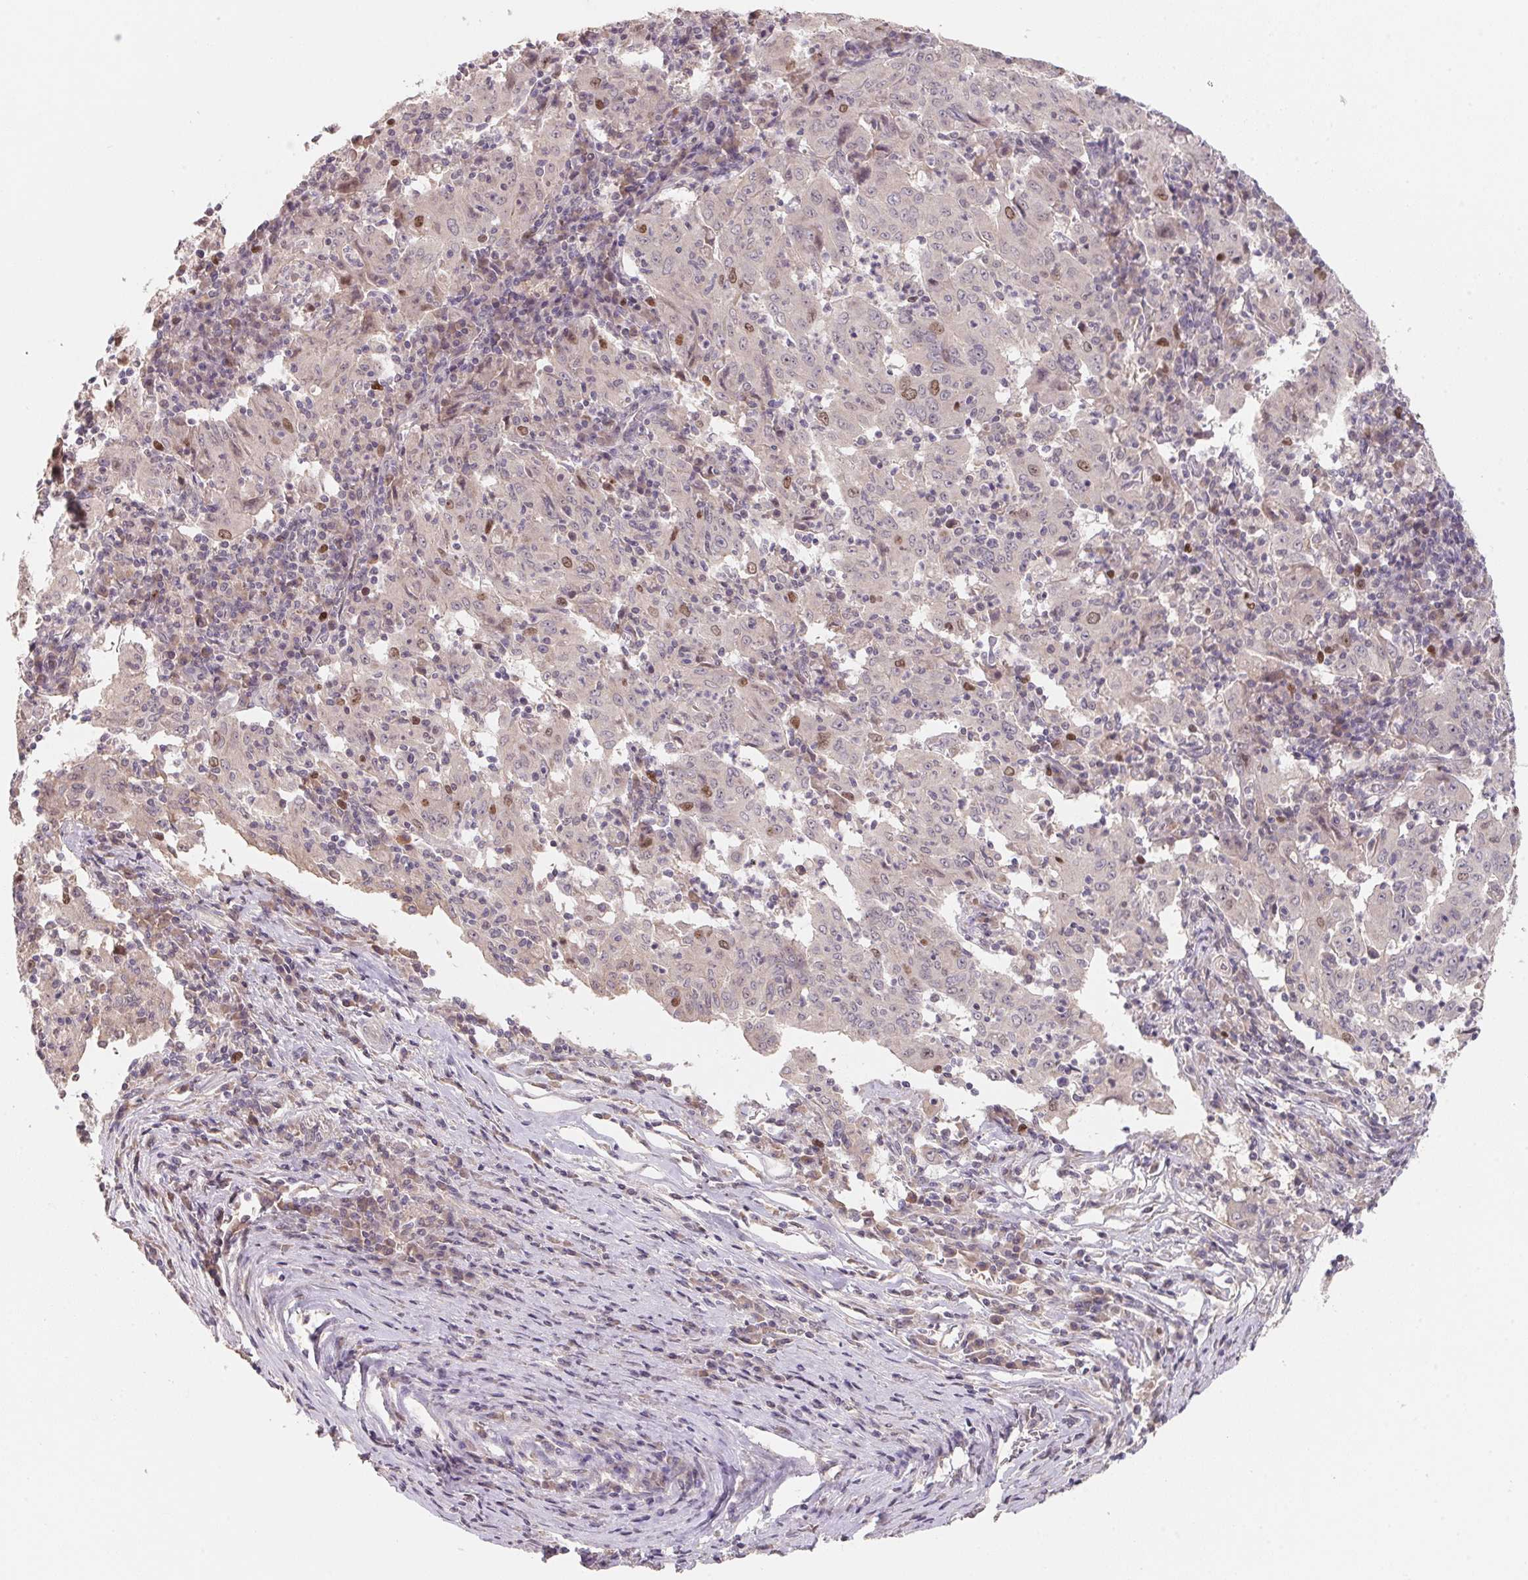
{"staining": {"intensity": "moderate", "quantity": "<25%", "location": "nuclear"}, "tissue": "pancreatic cancer", "cell_type": "Tumor cells", "image_type": "cancer", "snomed": [{"axis": "morphology", "description": "Adenocarcinoma, NOS"}, {"axis": "topography", "description": "Pancreas"}], "caption": "High-magnification brightfield microscopy of pancreatic cancer stained with DAB (brown) and counterstained with hematoxylin (blue). tumor cells exhibit moderate nuclear positivity is identified in approximately<25% of cells.", "gene": "KIFC1", "patient": {"sex": "male", "age": 63}}